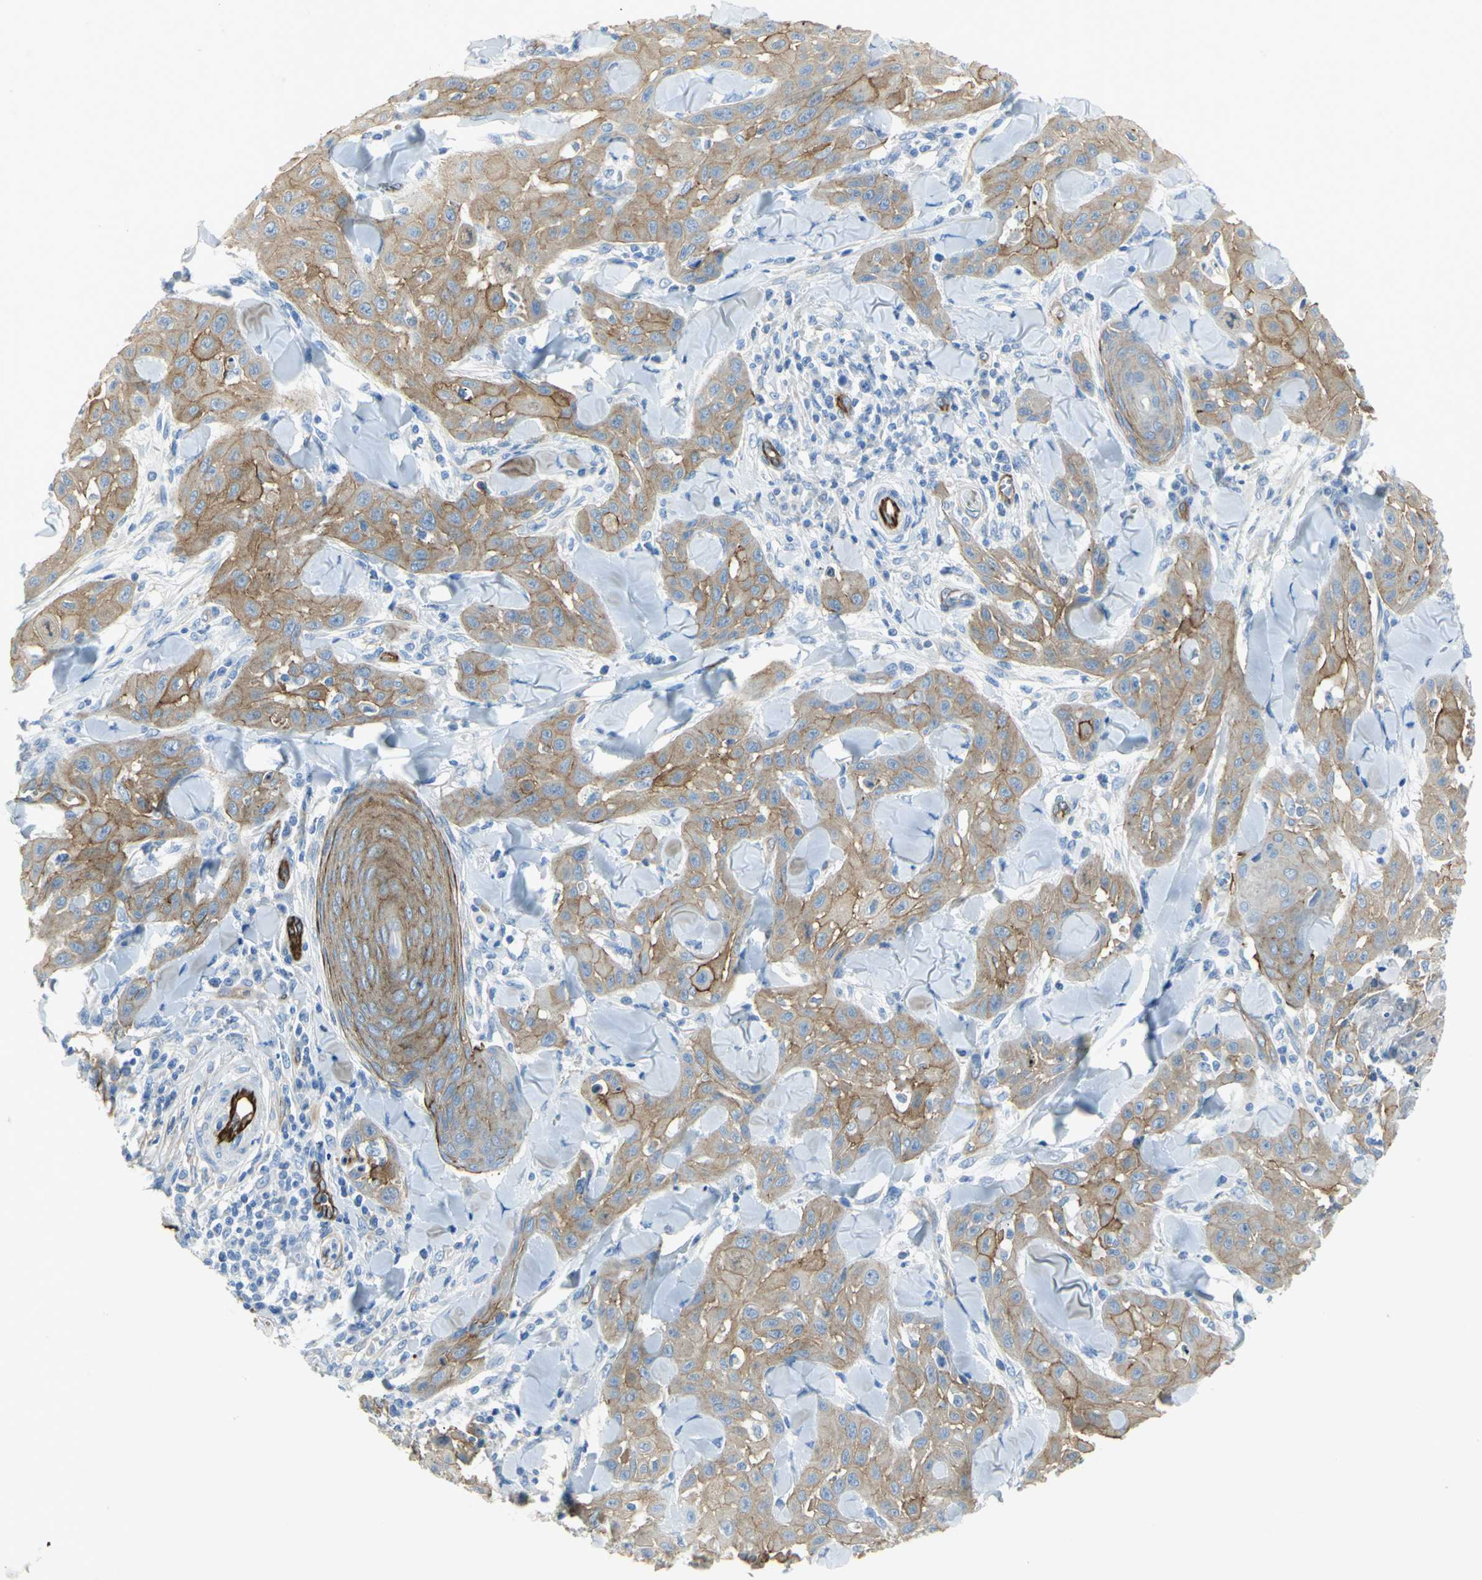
{"staining": {"intensity": "moderate", "quantity": ">75%", "location": "cytoplasmic/membranous"}, "tissue": "skin cancer", "cell_type": "Tumor cells", "image_type": "cancer", "snomed": [{"axis": "morphology", "description": "Squamous cell carcinoma, NOS"}, {"axis": "topography", "description": "Skin"}], "caption": "This is an image of IHC staining of skin squamous cell carcinoma, which shows moderate staining in the cytoplasmic/membranous of tumor cells.", "gene": "FLNB", "patient": {"sex": "male", "age": 24}}